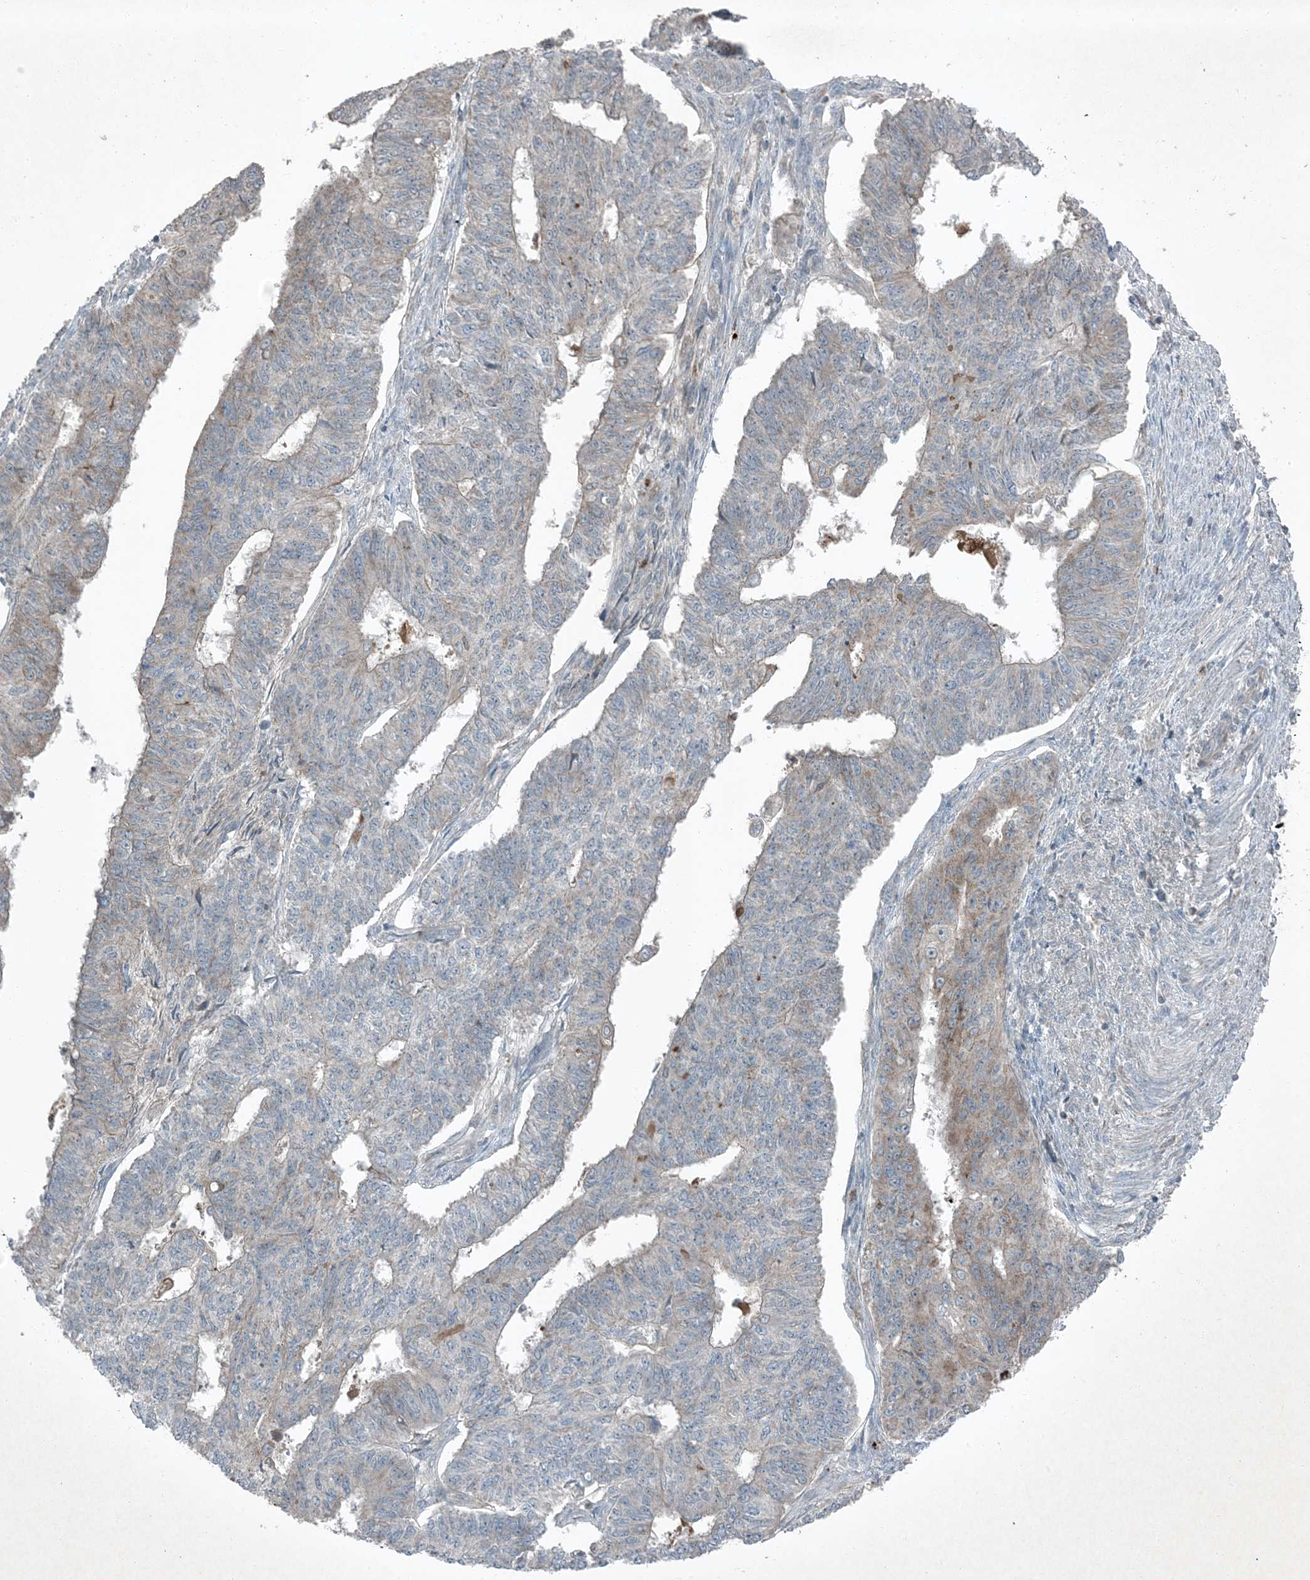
{"staining": {"intensity": "weak", "quantity": "25%-75%", "location": "cytoplasmic/membranous"}, "tissue": "endometrial cancer", "cell_type": "Tumor cells", "image_type": "cancer", "snomed": [{"axis": "morphology", "description": "Adenocarcinoma, NOS"}, {"axis": "topography", "description": "Endometrium"}], "caption": "Immunohistochemical staining of human adenocarcinoma (endometrial) demonstrates weak cytoplasmic/membranous protein positivity in approximately 25%-75% of tumor cells. Immunohistochemistry (ihc) stains the protein in brown and the nuclei are stained blue.", "gene": "MDN1", "patient": {"sex": "female", "age": 32}}